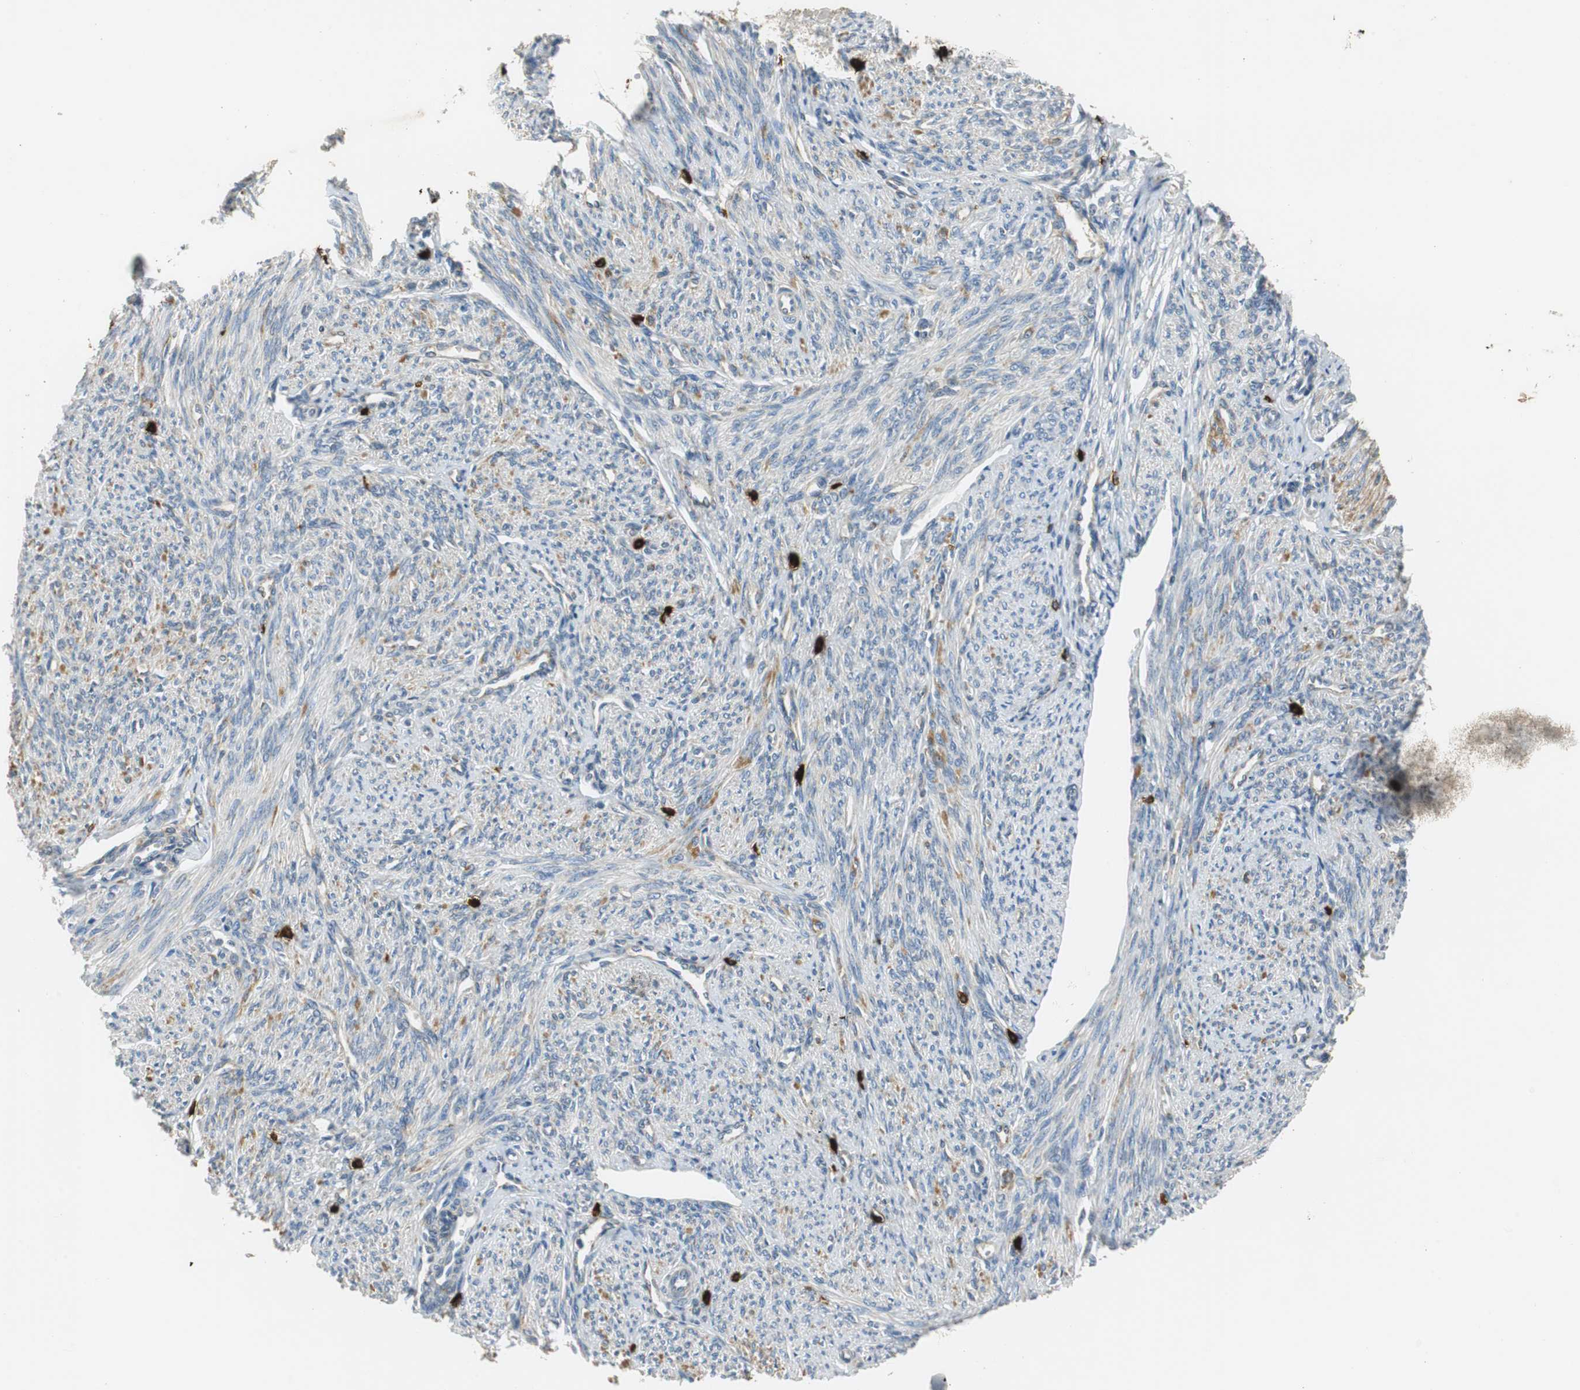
{"staining": {"intensity": "negative", "quantity": "none", "location": "none"}, "tissue": "smooth muscle", "cell_type": "Smooth muscle cells", "image_type": "normal", "snomed": [{"axis": "morphology", "description": "Normal tissue, NOS"}, {"axis": "topography", "description": "Smooth muscle"}], "caption": "A high-resolution image shows immunohistochemistry (IHC) staining of normal smooth muscle, which demonstrates no significant positivity in smooth muscle cells.", "gene": "CPA3", "patient": {"sex": "female", "age": 65}}